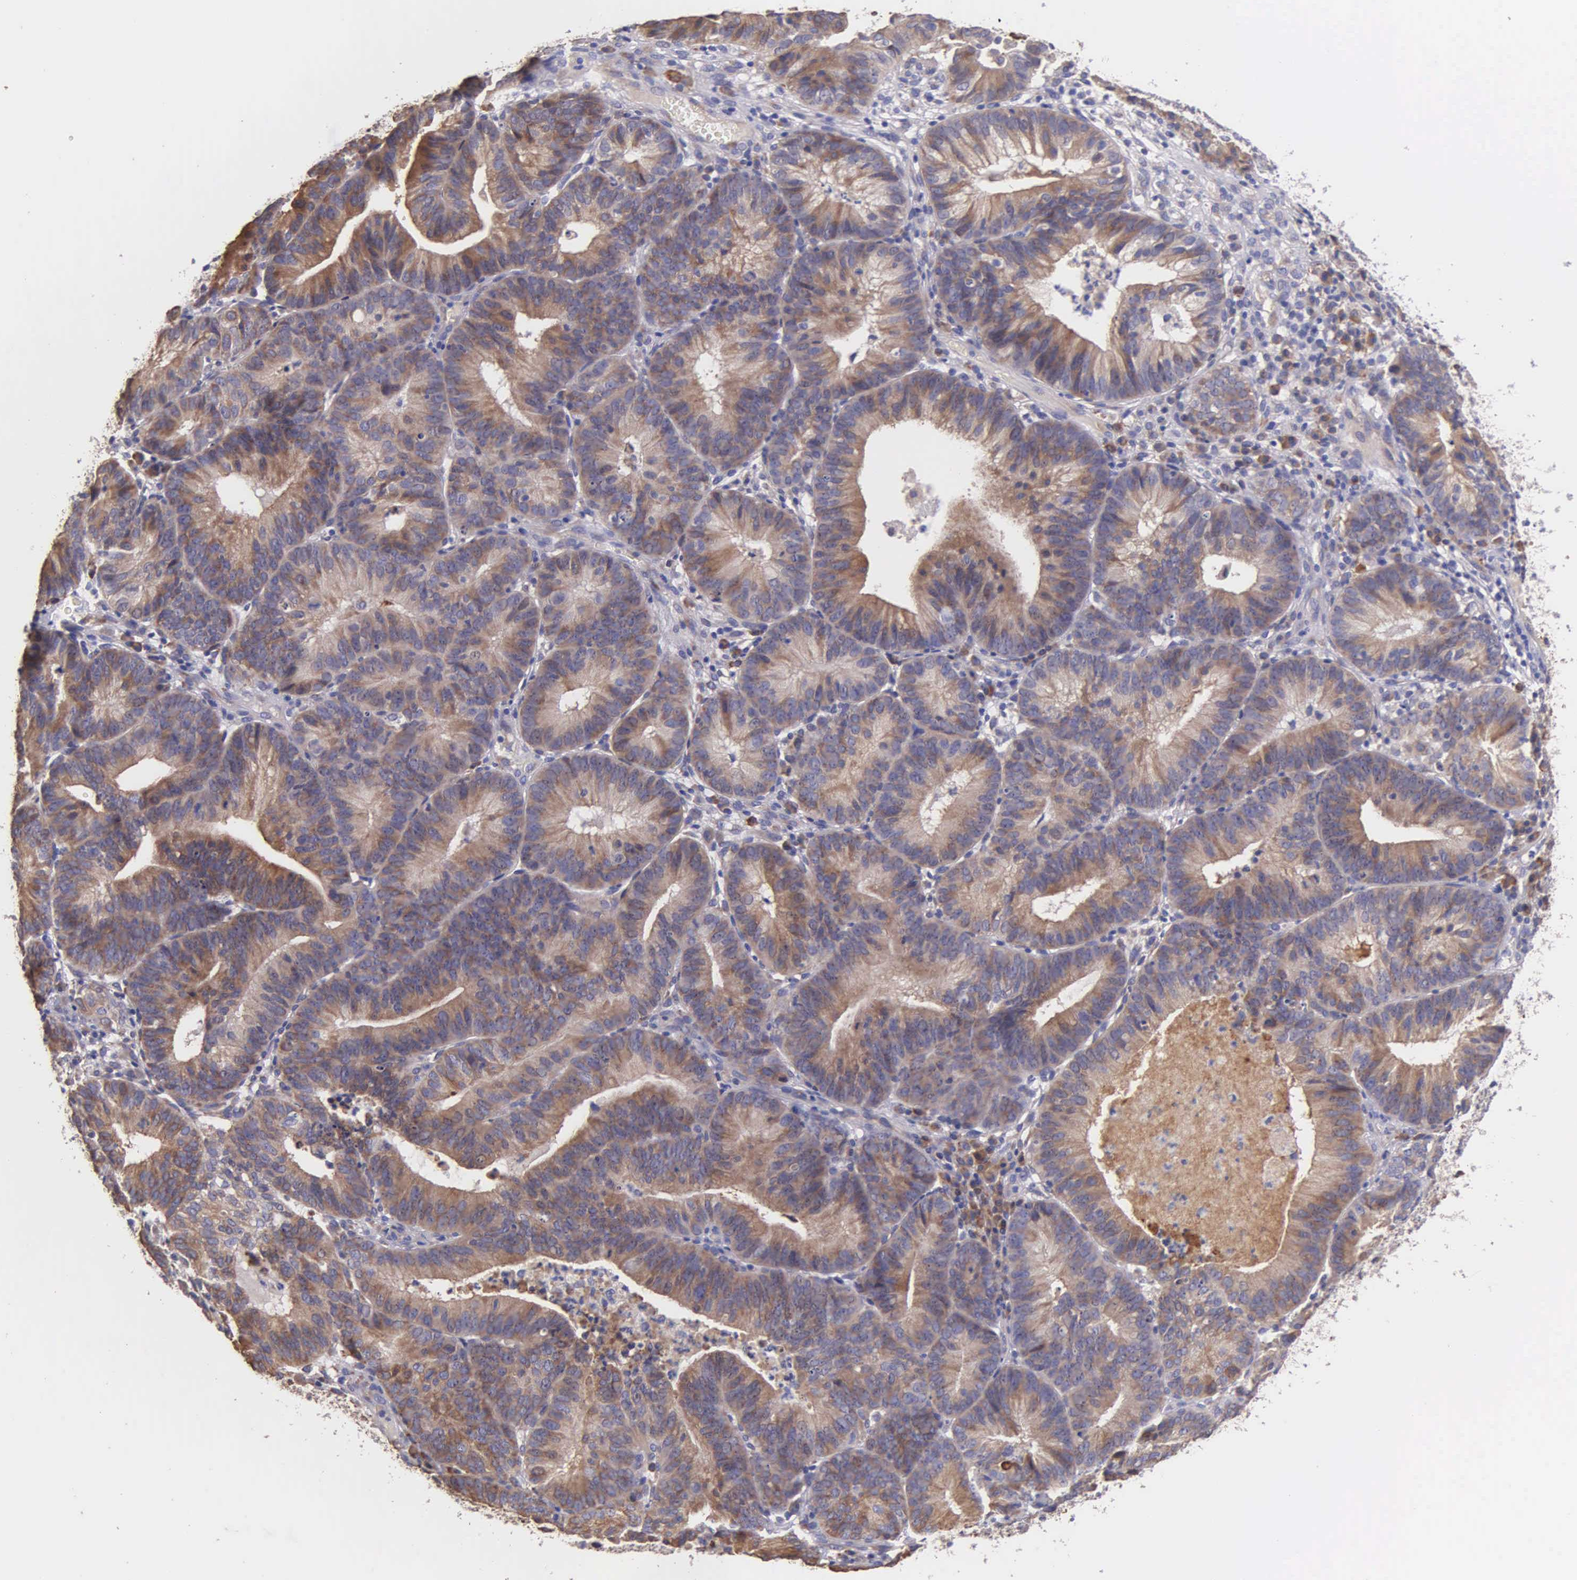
{"staining": {"intensity": "moderate", "quantity": ">75%", "location": "cytoplasmic/membranous"}, "tissue": "cervical cancer", "cell_type": "Tumor cells", "image_type": "cancer", "snomed": [{"axis": "morphology", "description": "Adenocarcinoma, NOS"}, {"axis": "topography", "description": "Cervix"}], "caption": "An immunohistochemistry image of tumor tissue is shown. Protein staining in brown labels moderate cytoplasmic/membranous positivity in cervical cancer (adenocarcinoma) within tumor cells.", "gene": "ZC3H12B", "patient": {"sex": "female", "age": 60}}